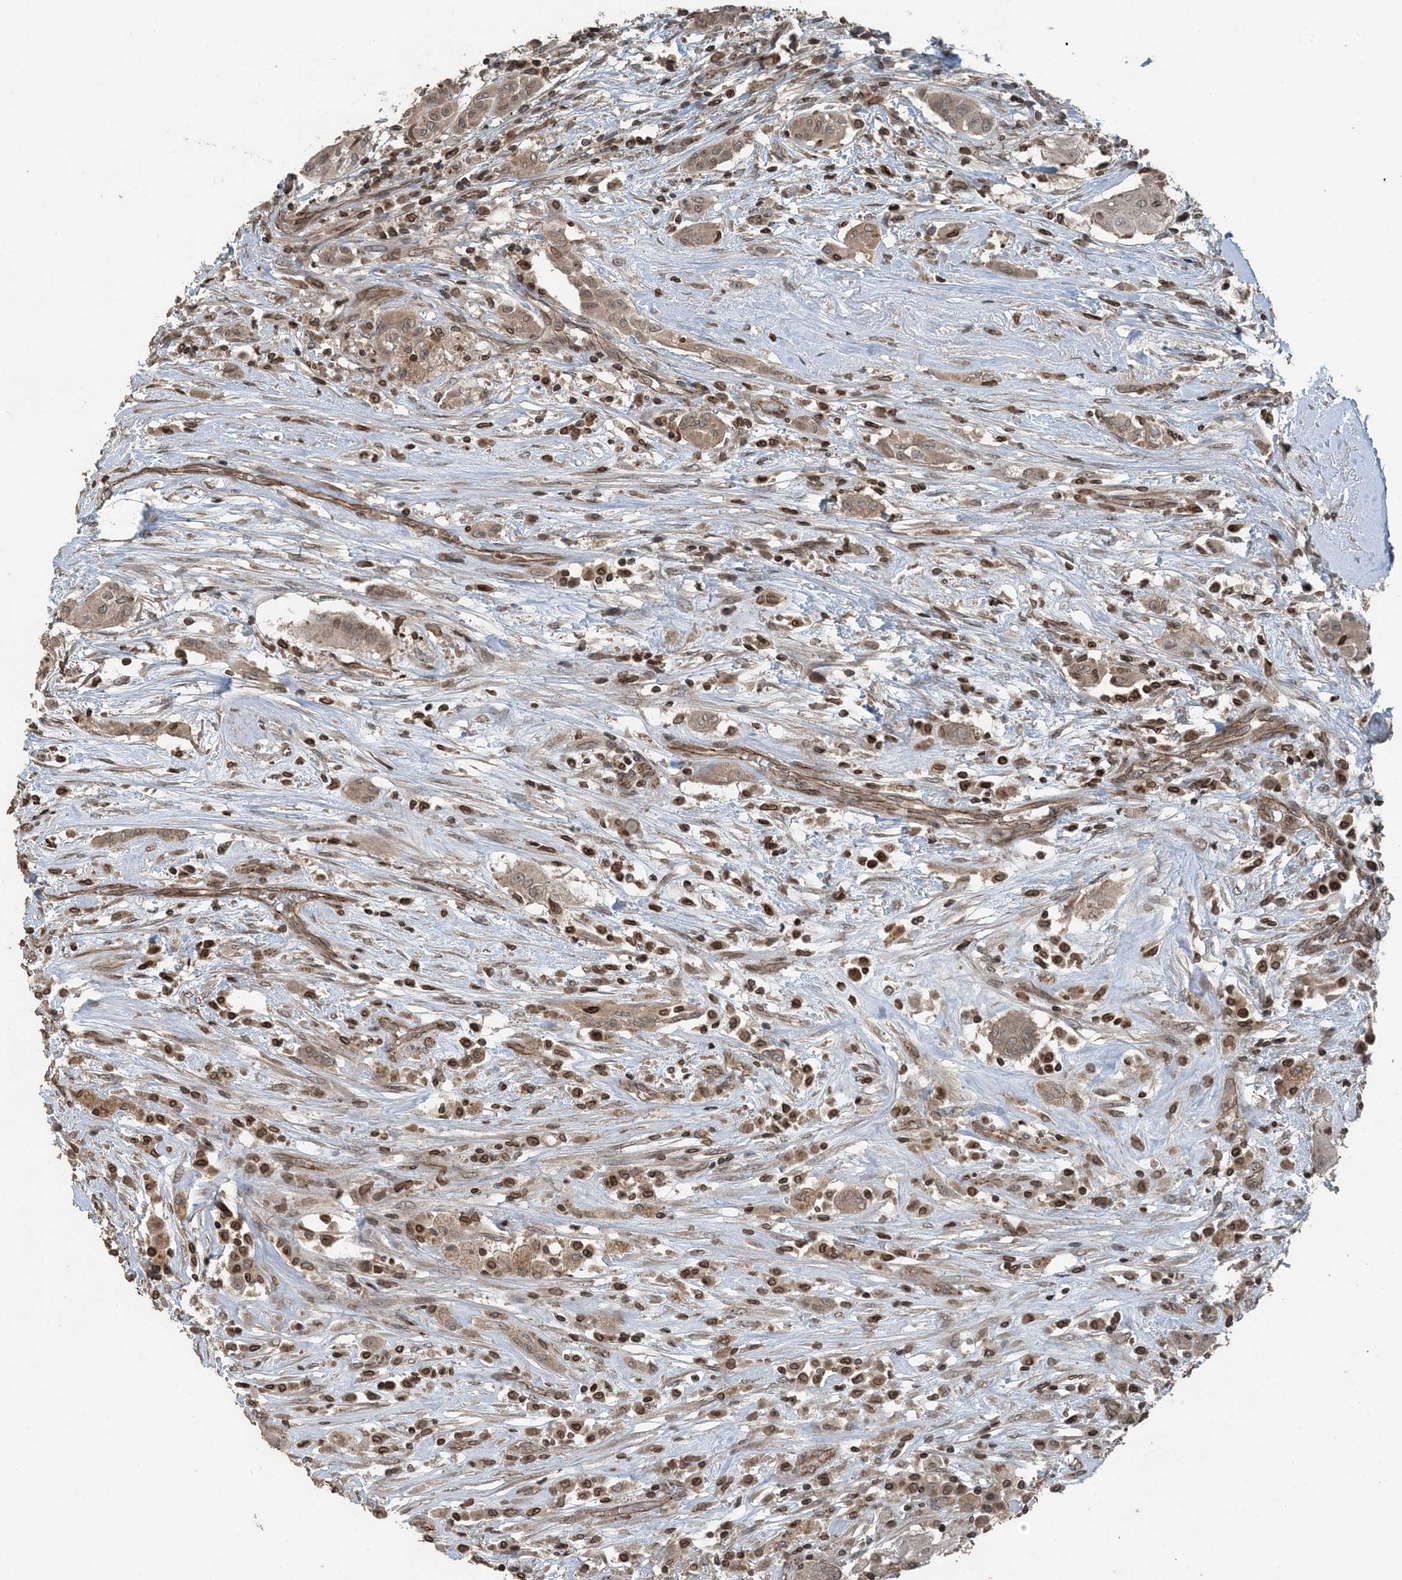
{"staining": {"intensity": "weak", "quantity": ">75%", "location": "cytoplasmic/membranous,nuclear"}, "tissue": "thyroid cancer", "cell_type": "Tumor cells", "image_type": "cancer", "snomed": [{"axis": "morphology", "description": "Papillary adenocarcinoma, NOS"}, {"axis": "topography", "description": "Thyroid gland"}], "caption": "Protein expression analysis of human thyroid papillary adenocarcinoma reveals weak cytoplasmic/membranous and nuclear positivity in about >75% of tumor cells.", "gene": "ZFAND2B", "patient": {"sex": "female", "age": 59}}